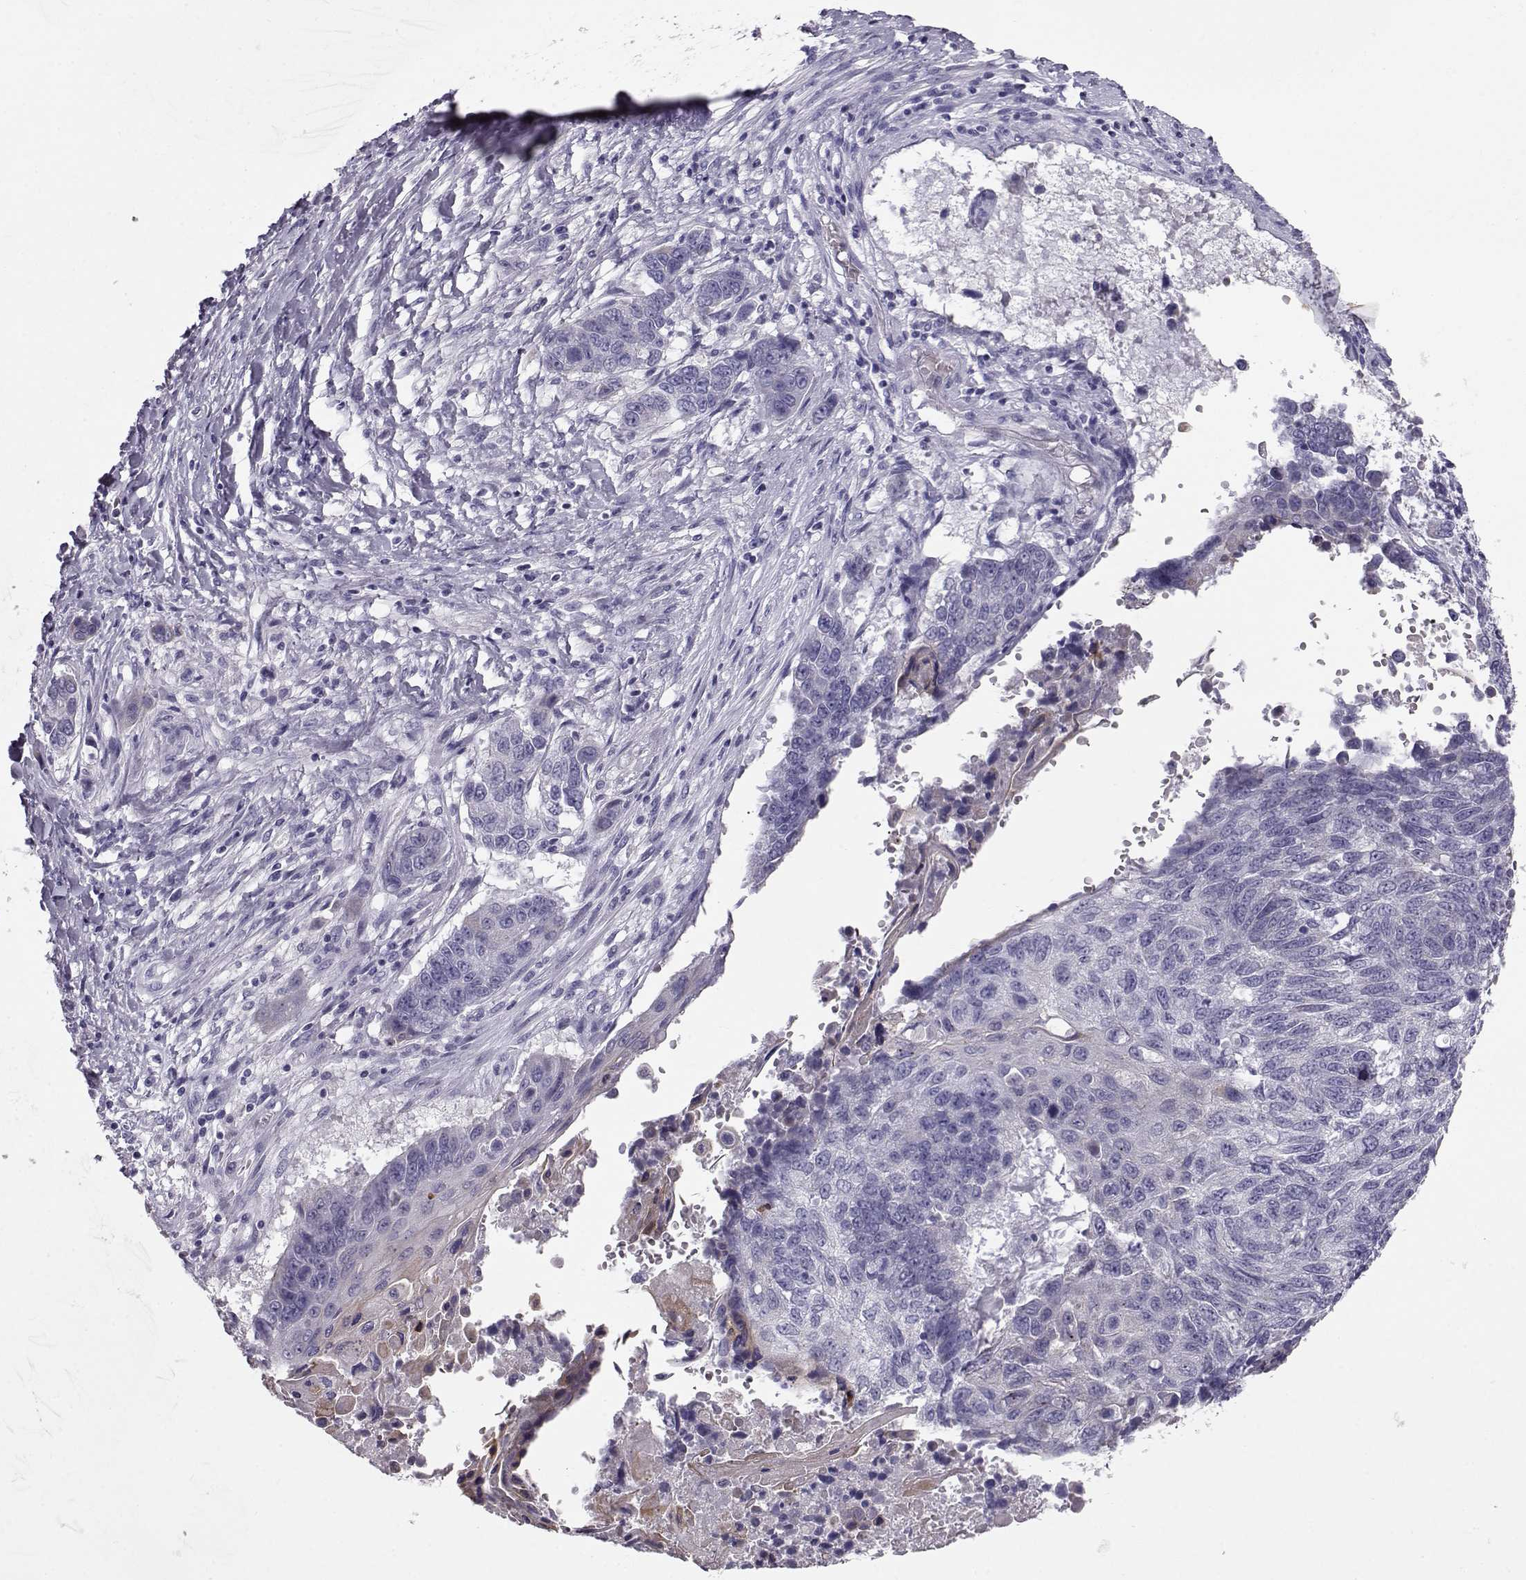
{"staining": {"intensity": "negative", "quantity": "none", "location": "none"}, "tissue": "lung cancer", "cell_type": "Tumor cells", "image_type": "cancer", "snomed": [{"axis": "morphology", "description": "Squamous cell carcinoma, NOS"}, {"axis": "topography", "description": "Lung"}], "caption": "IHC histopathology image of human squamous cell carcinoma (lung) stained for a protein (brown), which exhibits no expression in tumor cells.", "gene": "GPR26", "patient": {"sex": "male", "age": 73}}